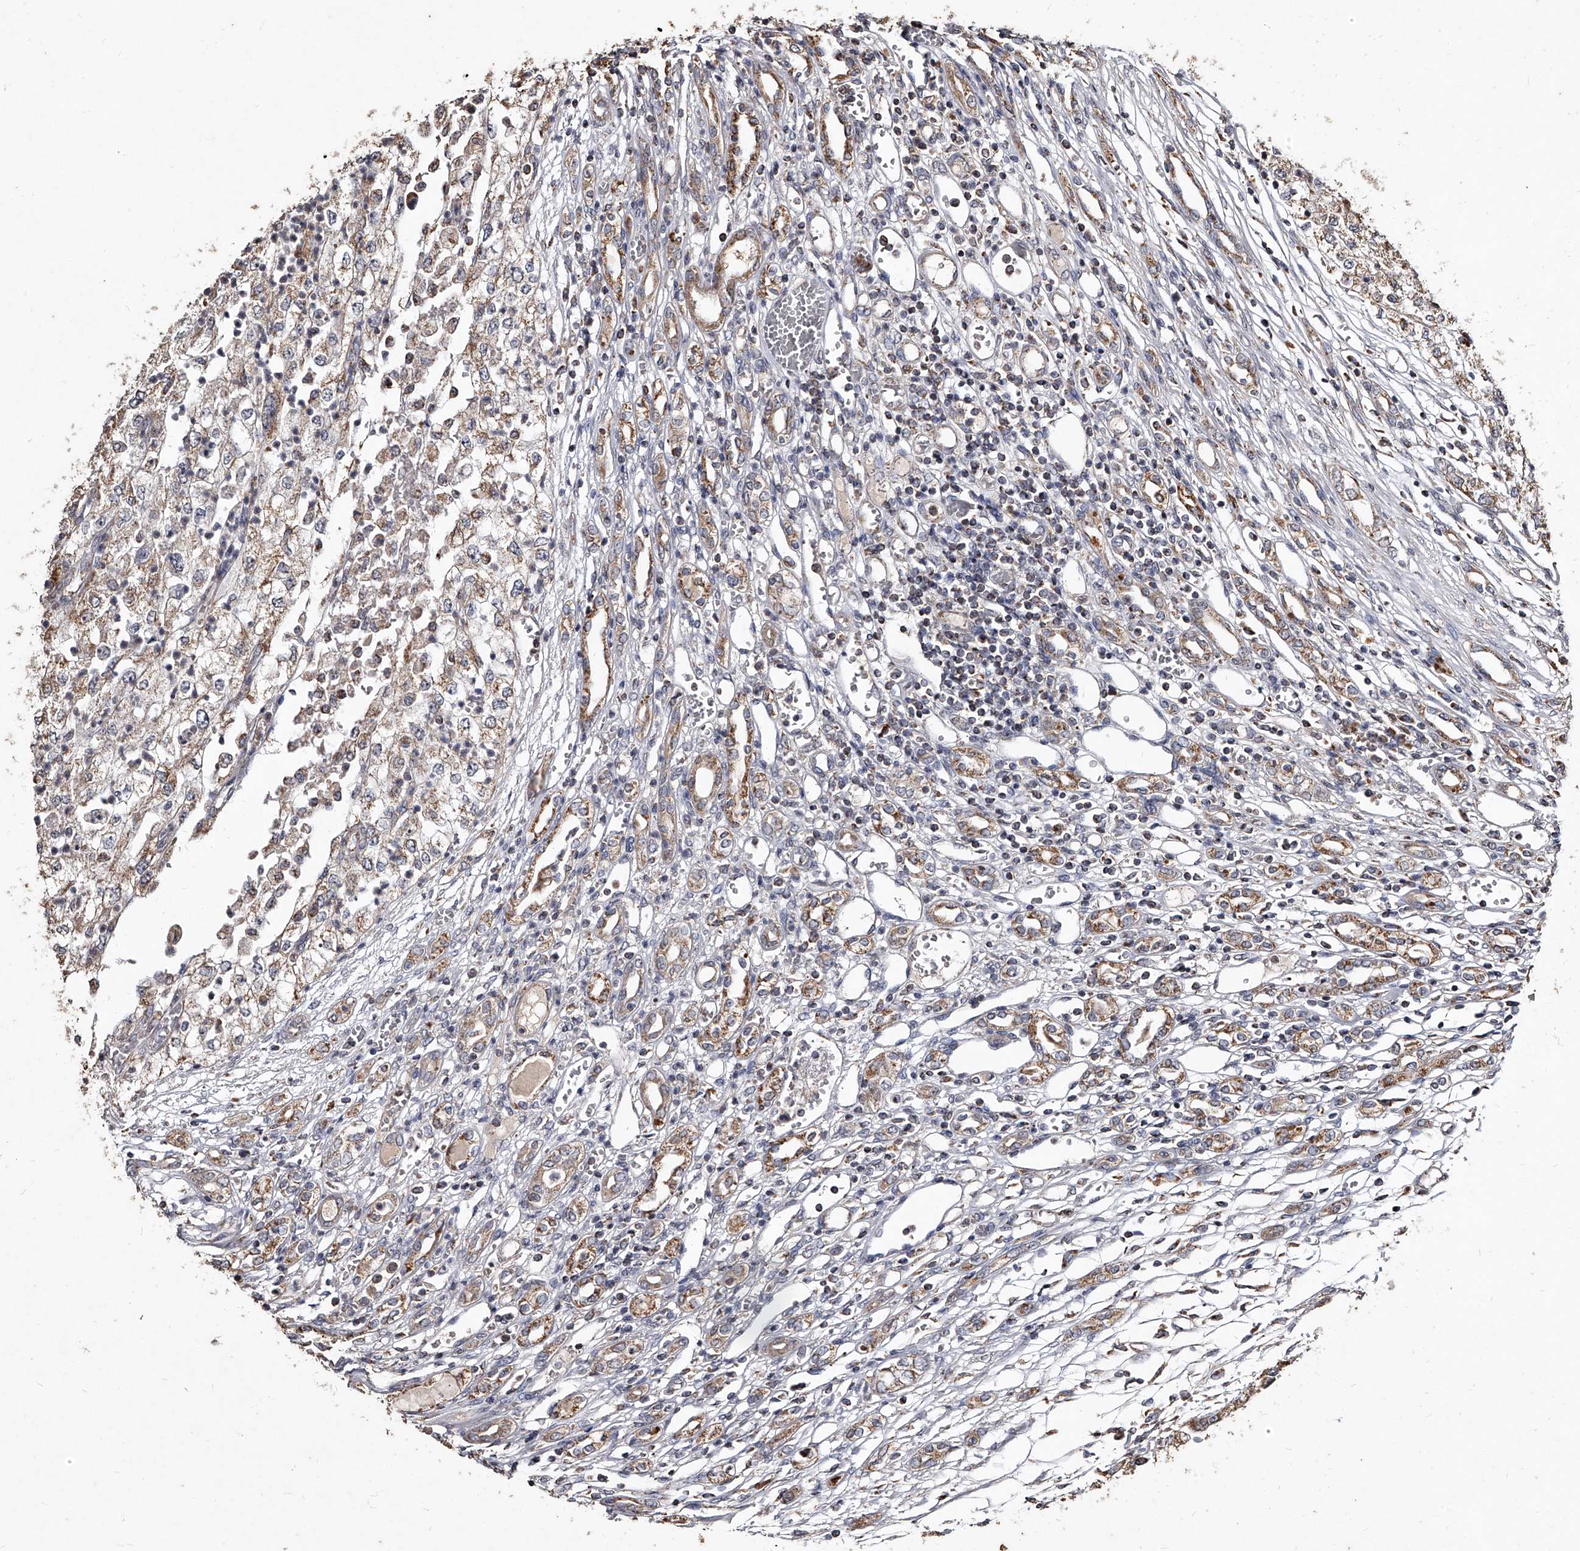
{"staining": {"intensity": "weak", "quantity": ">75%", "location": "cytoplasmic/membranous"}, "tissue": "renal cancer", "cell_type": "Tumor cells", "image_type": "cancer", "snomed": [{"axis": "morphology", "description": "Adenocarcinoma, NOS"}, {"axis": "topography", "description": "Kidney"}], "caption": "Immunohistochemistry of renal cancer displays low levels of weak cytoplasmic/membranous expression in about >75% of tumor cells.", "gene": "GPR183", "patient": {"sex": "female", "age": 54}}